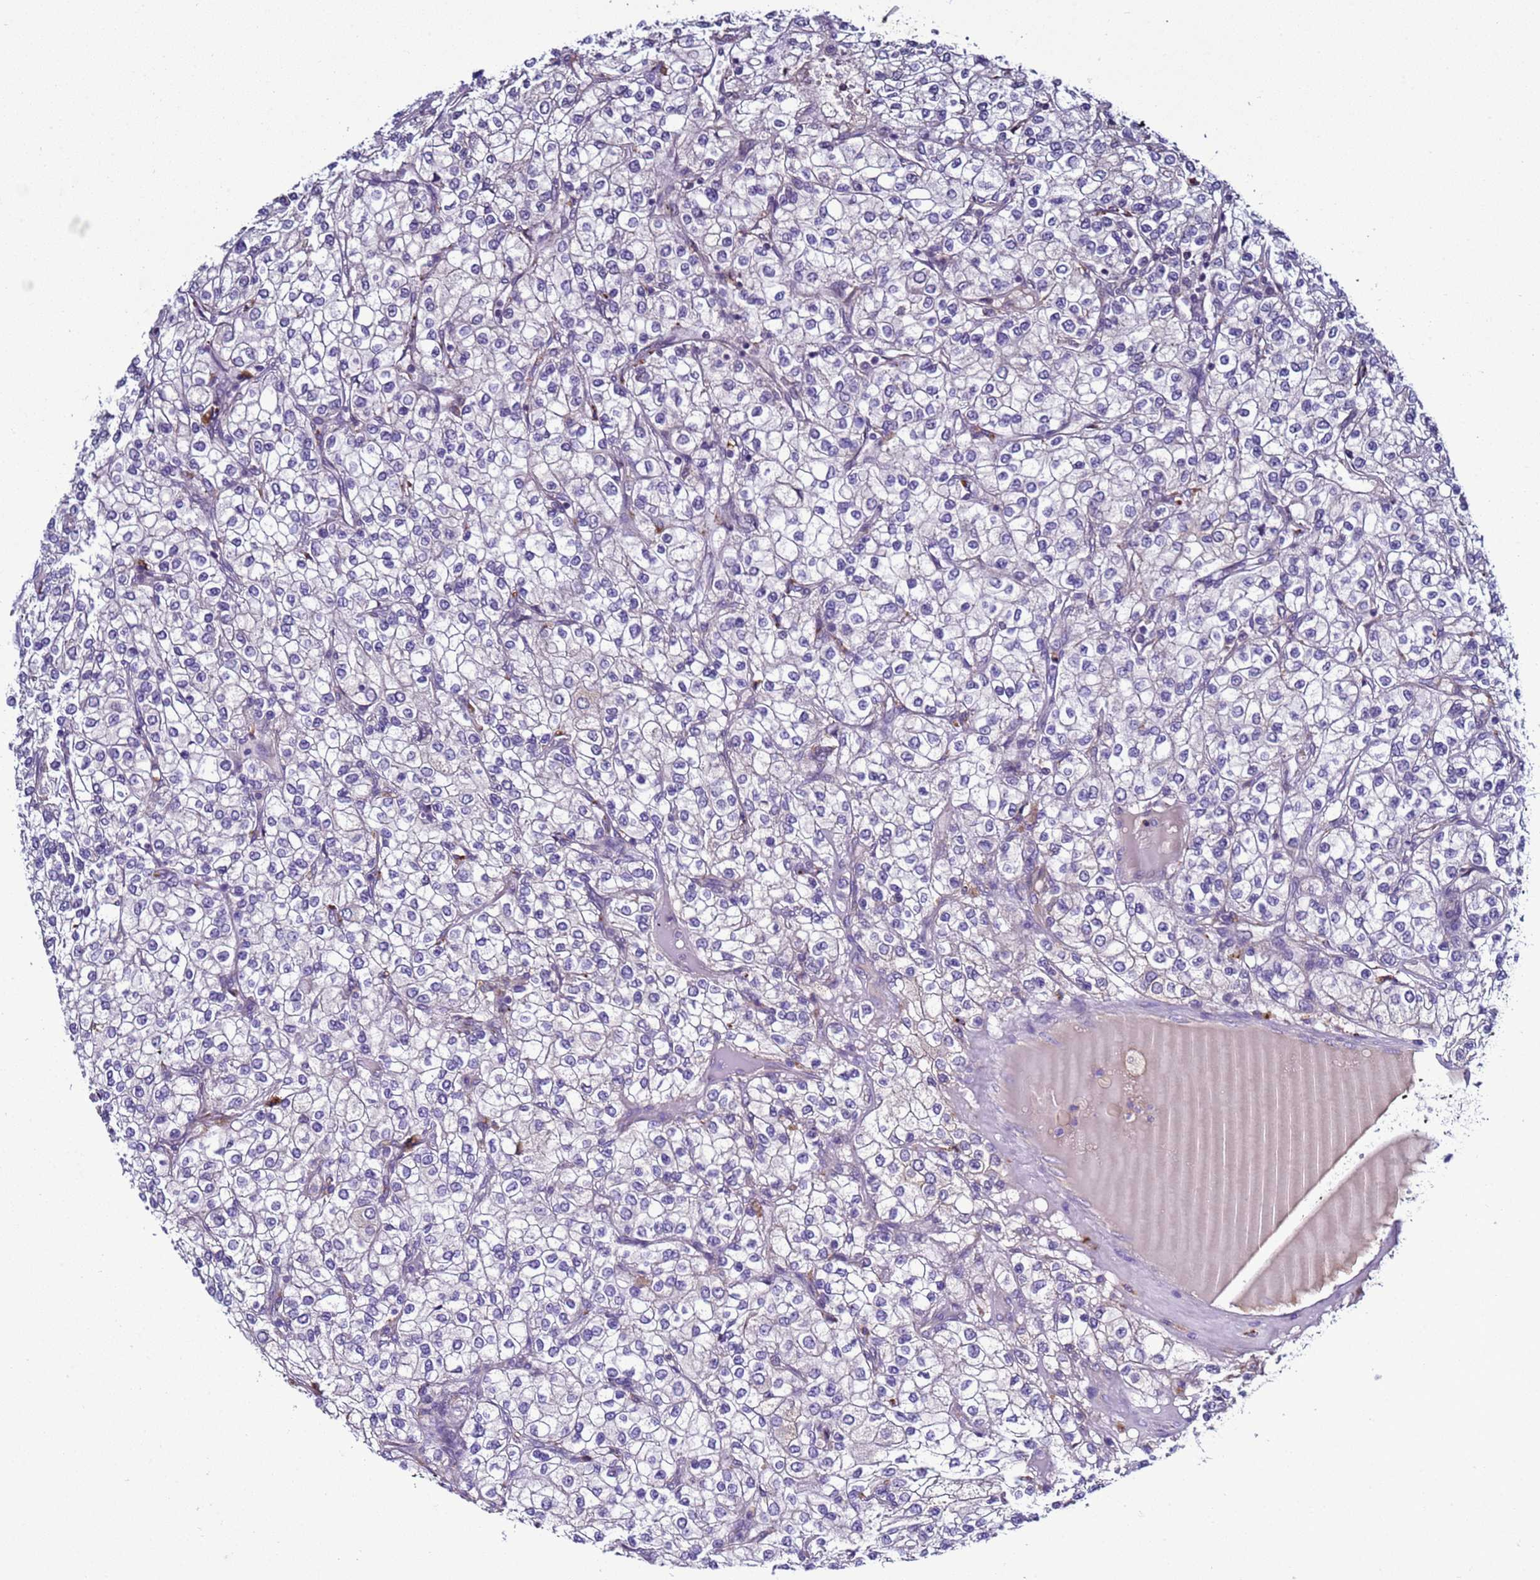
{"staining": {"intensity": "negative", "quantity": "none", "location": "none"}, "tissue": "renal cancer", "cell_type": "Tumor cells", "image_type": "cancer", "snomed": [{"axis": "morphology", "description": "Adenocarcinoma, NOS"}, {"axis": "topography", "description": "Kidney"}], "caption": "Human renal cancer stained for a protein using immunohistochemistry demonstrates no staining in tumor cells.", "gene": "NAT2", "patient": {"sex": "male", "age": 80}}